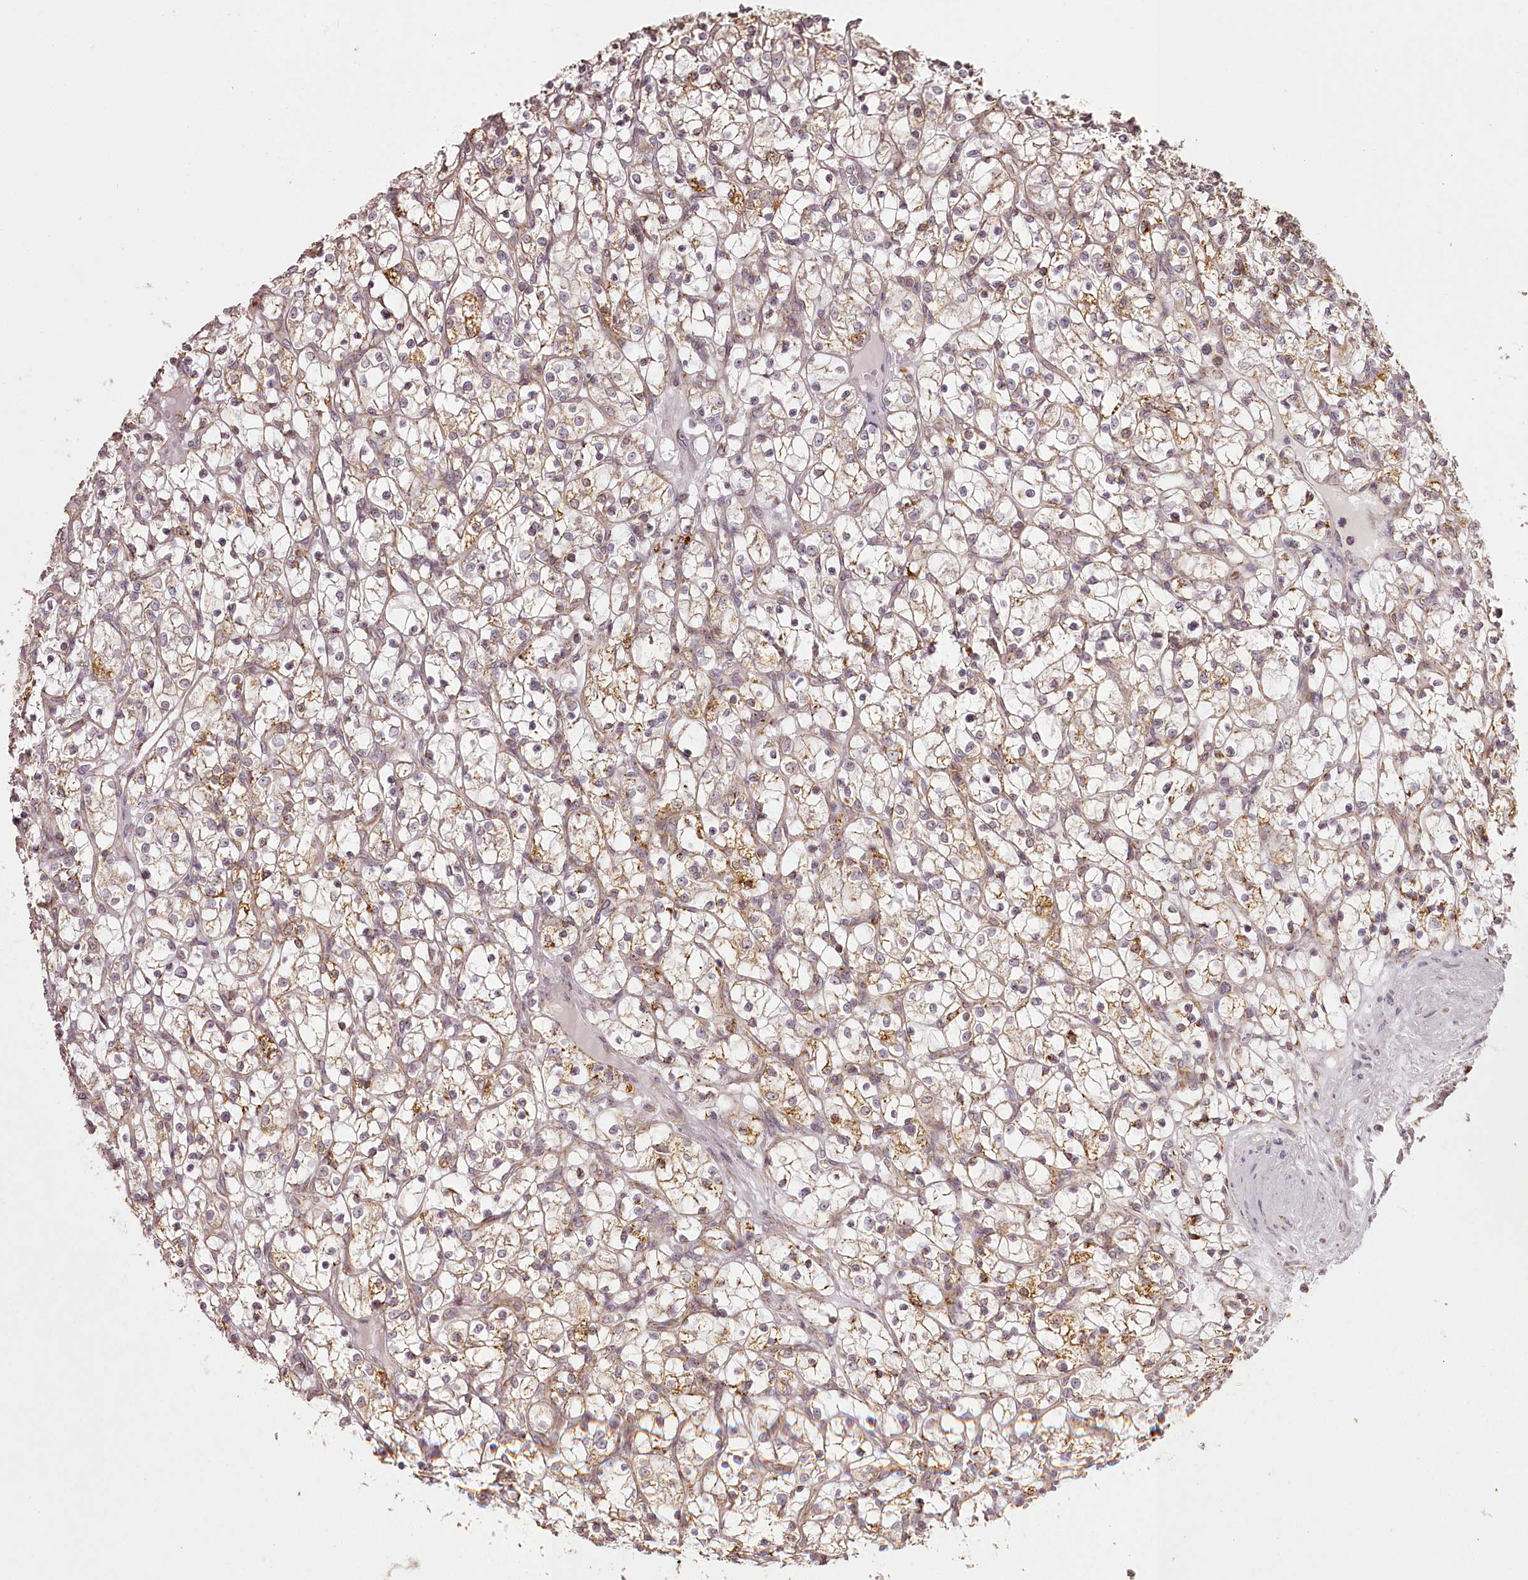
{"staining": {"intensity": "moderate", "quantity": "<25%", "location": "cytoplasmic/membranous"}, "tissue": "renal cancer", "cell_type": "Tumor cells", "image_type": "cancer", "snomed": [{"axis": "morphology", "description": "Adenocarcinoma, NOS"}, {"axis": "topography", "description": "Kidney"}], "caption": "Immunohistochemistry (IHC) micrograph of neoplastic tissue: human renal cancer (adenocarcinoma) stained using IHC exhibits low levels of moderate protein expression localized specifically in the cytoplasmic/membranous of tumor cells, appearing as a cytoplasmic/membranous brown color.", "gene": "CHCHD2", "patient": {"sex": "female", "age": 69}}